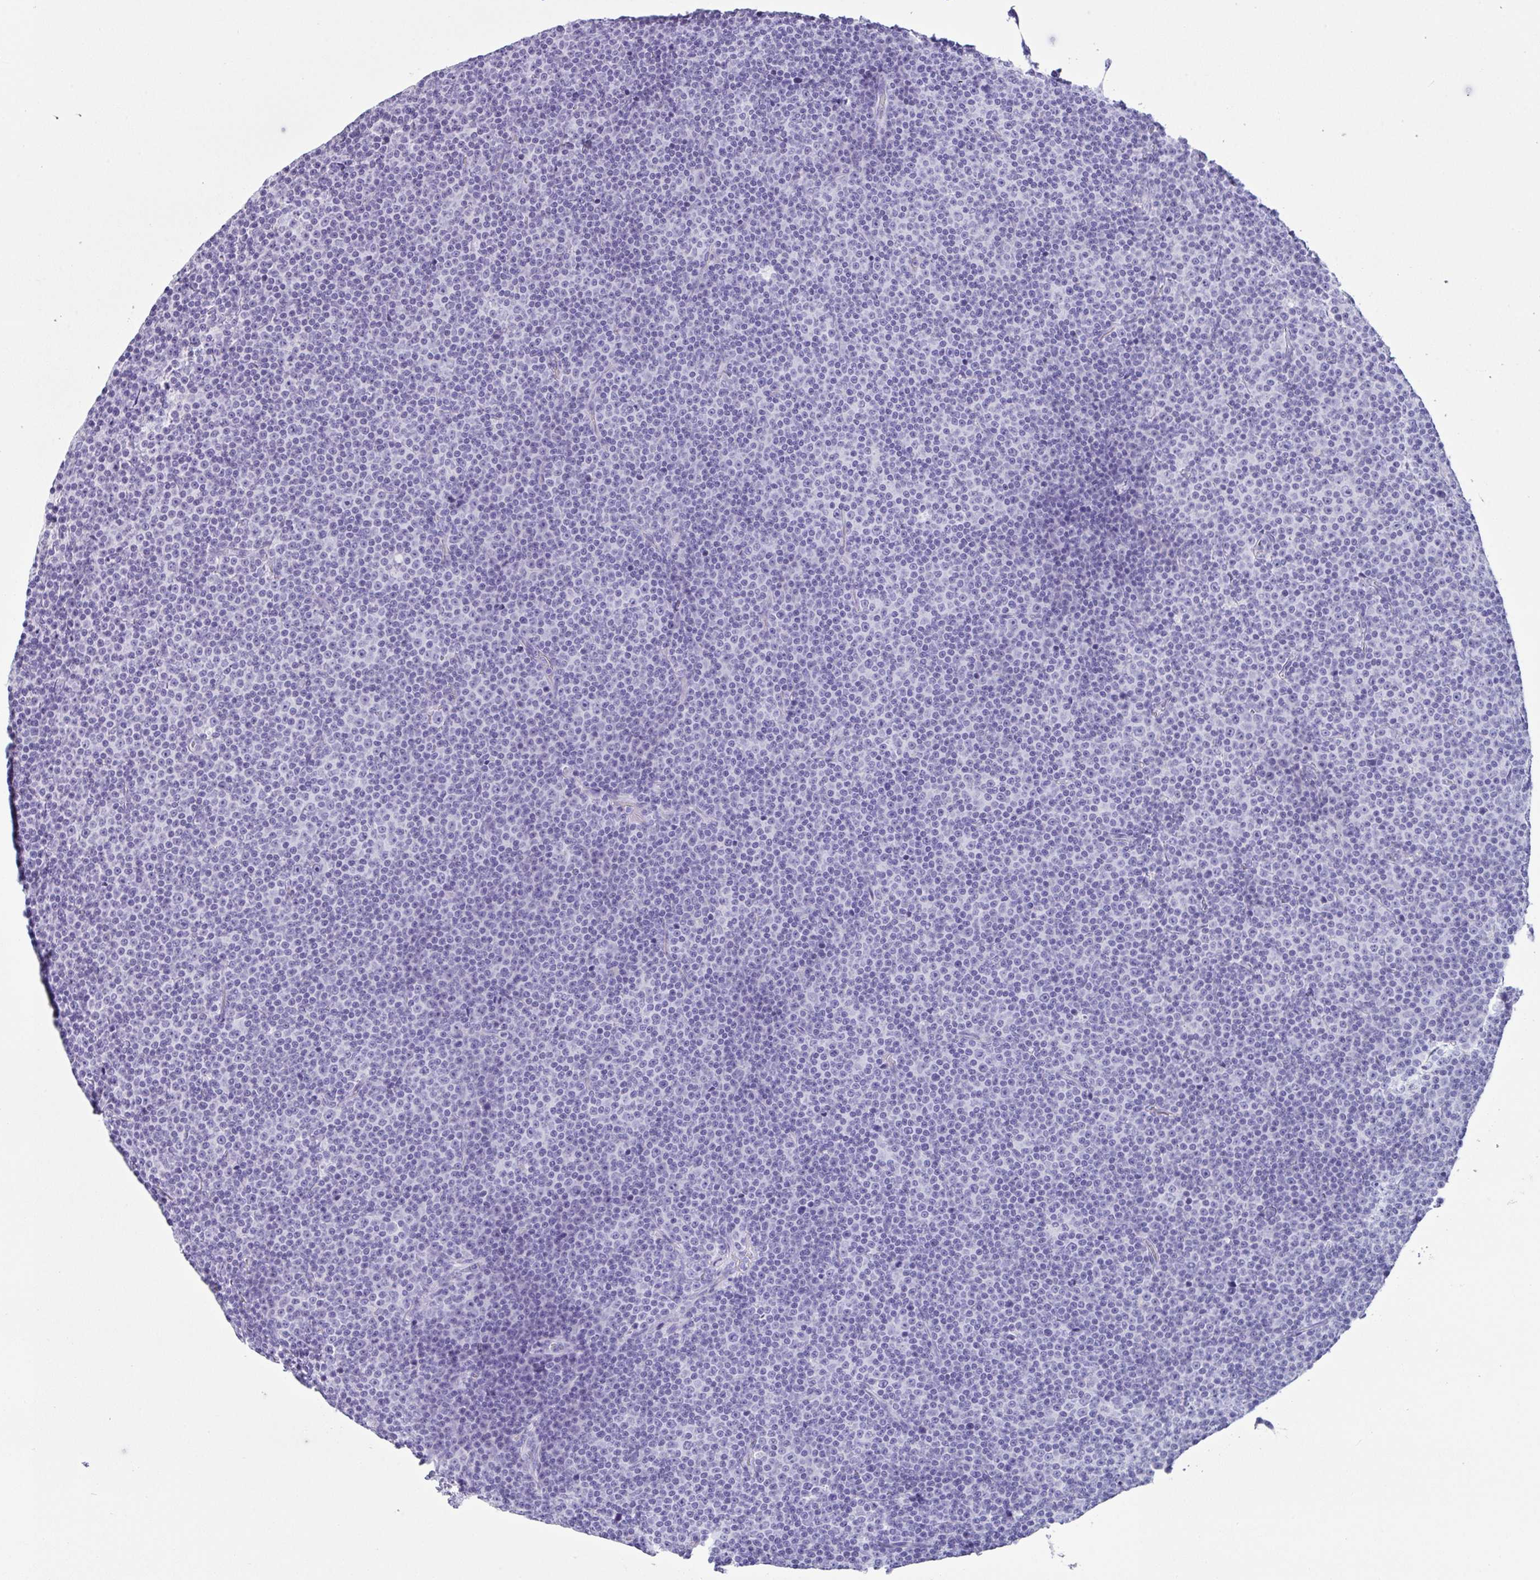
{"staining": {"intensity": "negative", "quantity": "none", "location": "none"}, "tissue": "lymphoma", "cell_type": "Tumor cells", "image_type": "cancer", "snomed": [{"axis": "morphology", "description": "Malignant lymphoma, non-Hodgkin's type, Low grade"}, {"axis": "topography", "description": "Lymph node"}], "caption": "A high-resolution histopathology image shows IHC staining of lymphoma, which displays no significant positivity in tumor cells. (Brightfield microscopy of DAB immunohistochemistry (IHC) at high magnification).", "gene": "LGALS4", "patient": {"sex": "female", "age": 67}}